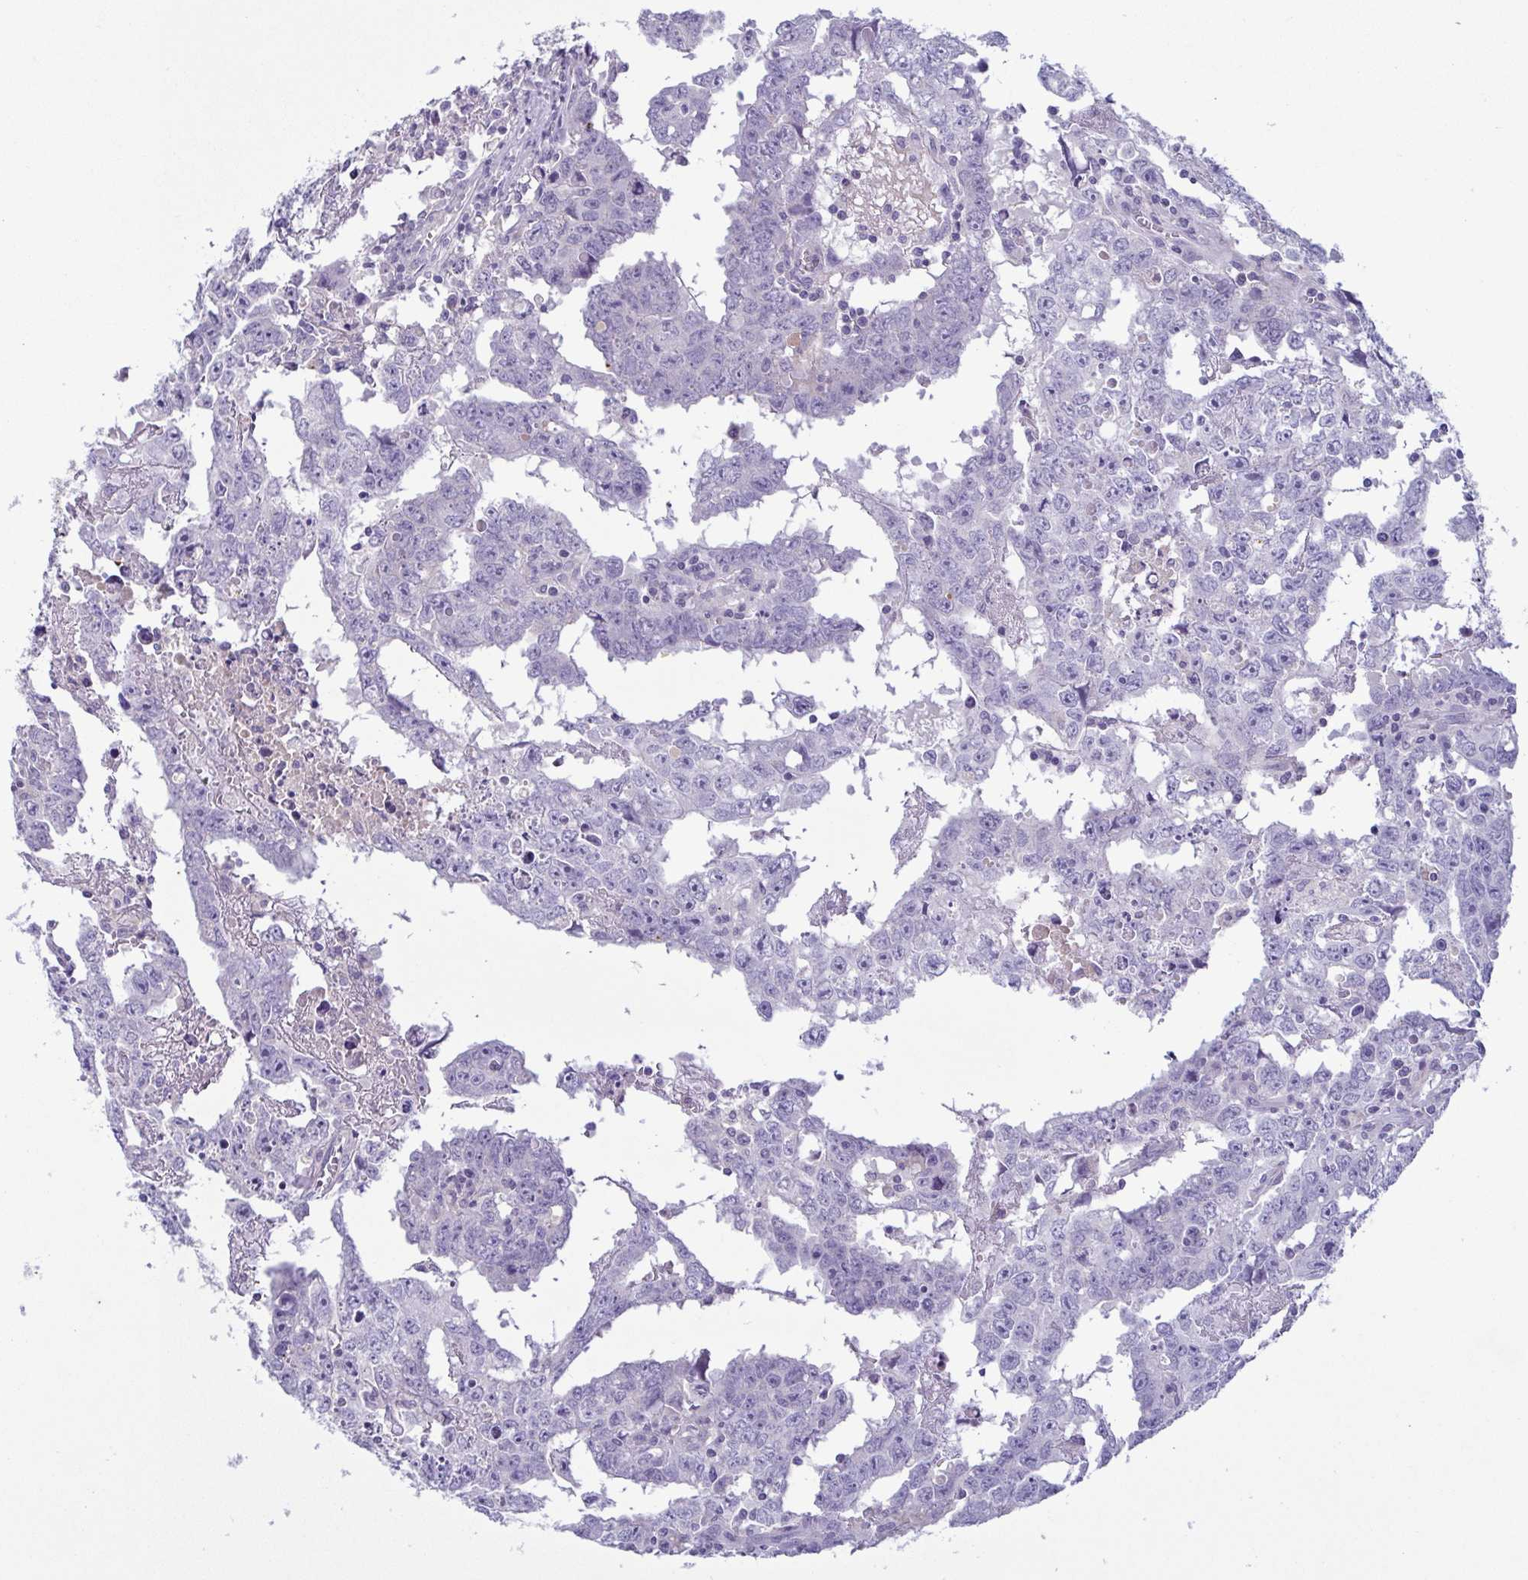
{"staining": {"intensity": "negative", "quantity": "none", "location": "none"}, "tissue": "testis cancer", "cell_type": "Tumor cells", "image_type": "cancer", "snomed": [{"axis": "morphology", "description": "Carcinoma, Embryonal, NOS"}, {"axis": "topography", "description": "Testis"}], "caption": "Embryonal carcinoma (testis) was stained to show a protein in brown. There is no significant staining in tumor cells.", "gene": "F13B", "patient": {"sex": "male", "age": 22}}